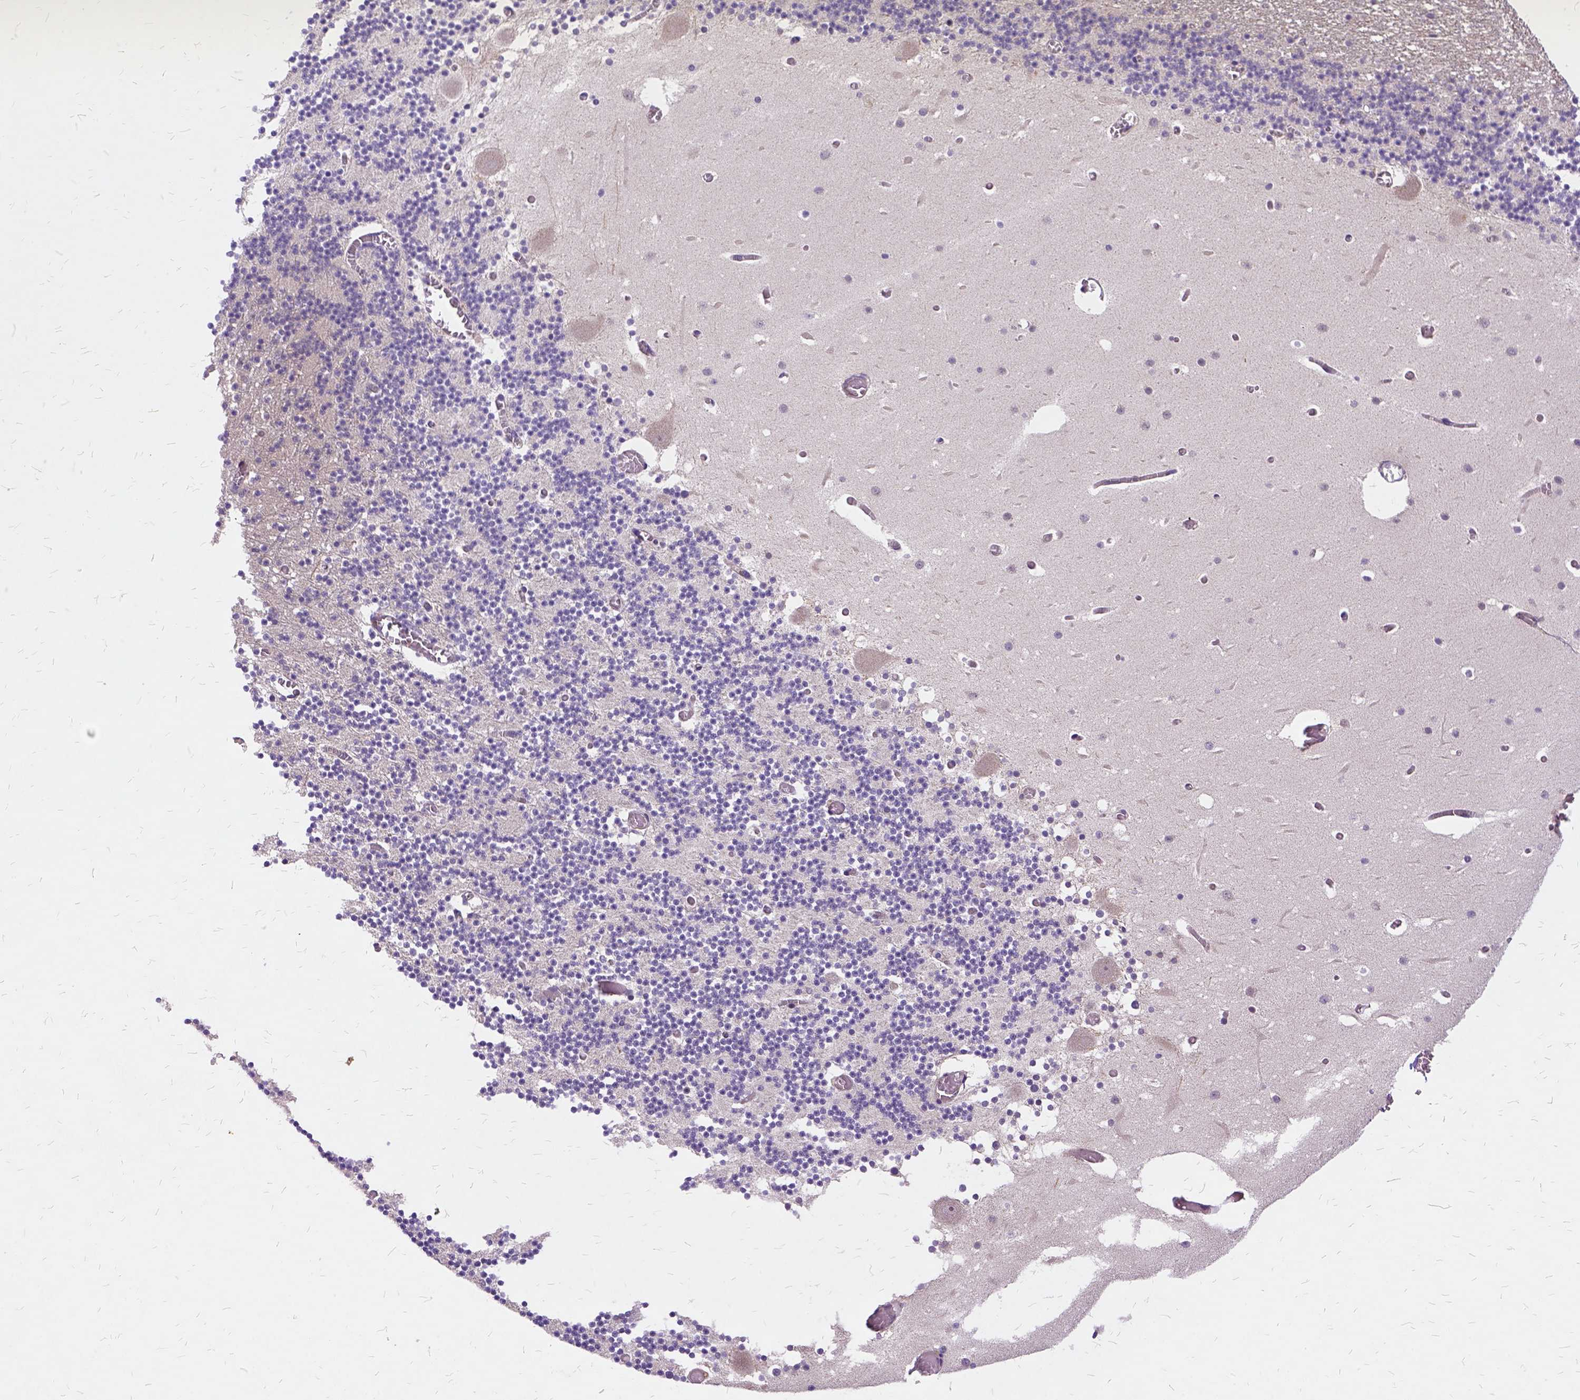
{"staining": {"intensity": "negative", "quantity": "none", "location": "none"}, "tissue": "cerebellum", "cell_type": "Cells in granular layer", "image_type": "normal", "snomed": [{"axis": "morphology", "description": "Normal tissue, NOS"}, {"axis": "topography", "description": "Cerebellum"}], "caption": "Immunohistochemistry of normal human cerebellum reveals no staining in cells in granular layer. (DAB immunohistochemistry, high magnification).", "gene": "ILRUN", "patient": {"sex": "female", "age": 28}}